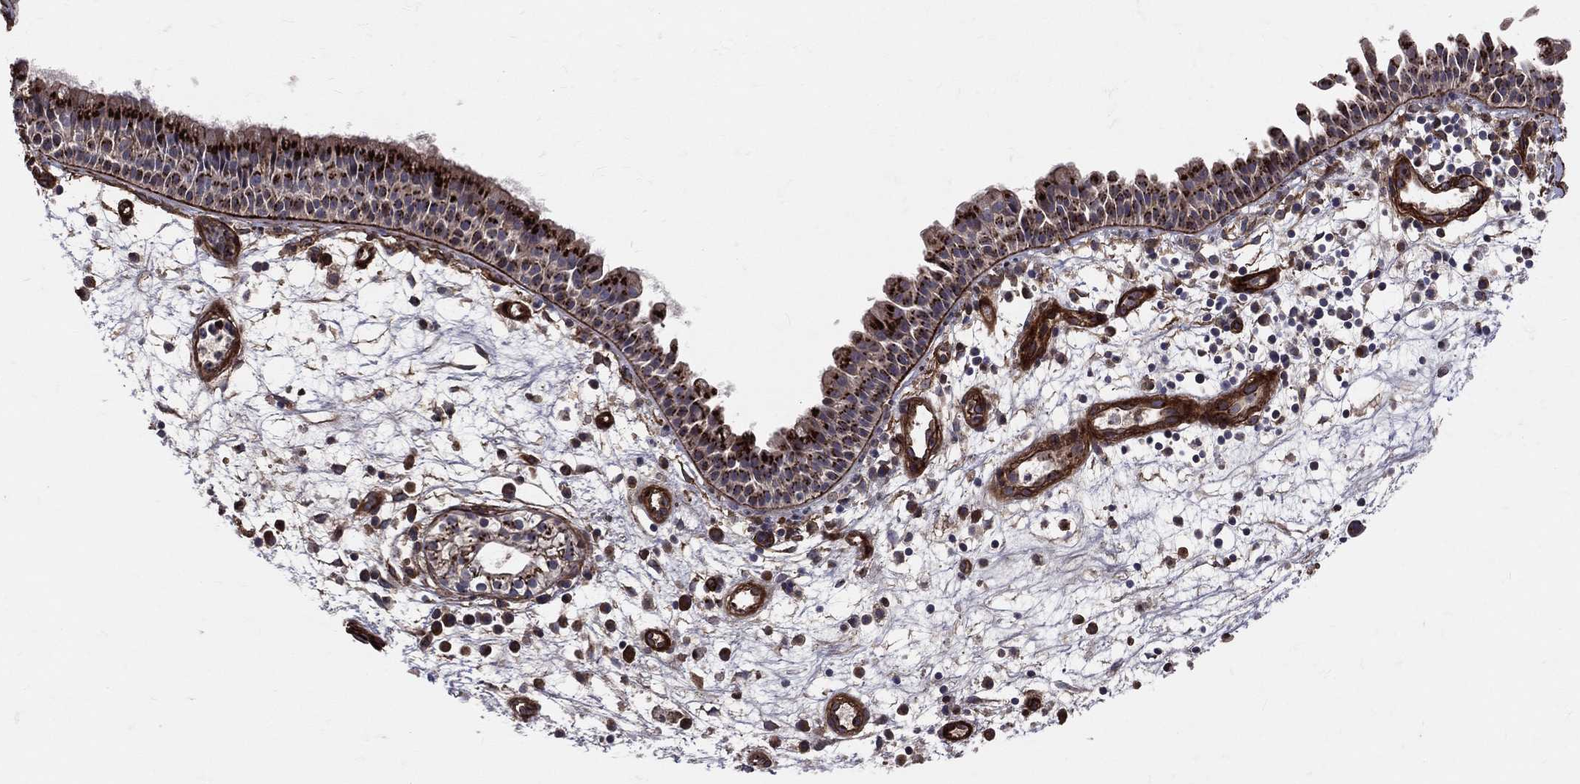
{"staining": {"intensity": "strong", "quantity": "<25%", "location": "cytoplasmic/membranous"}, "tissue": "nasopharynx", "cell_type": "Respiratory epithelial cells", "image_type": "normal", "snomed": [{"axis": "morphology", "description": "Normal tissue, NOS"}, {"axis": "topography", "description": "Nasopharynx"}], "caption": "Immunohistochemical staining of benign nasopharynx displays medium levels of strong cytoplasmic/membranous expression in about <25% of respiratory epithelial cells.", "gene": "ENTPD1", "patient": {"sex": "male", "age": 58}}